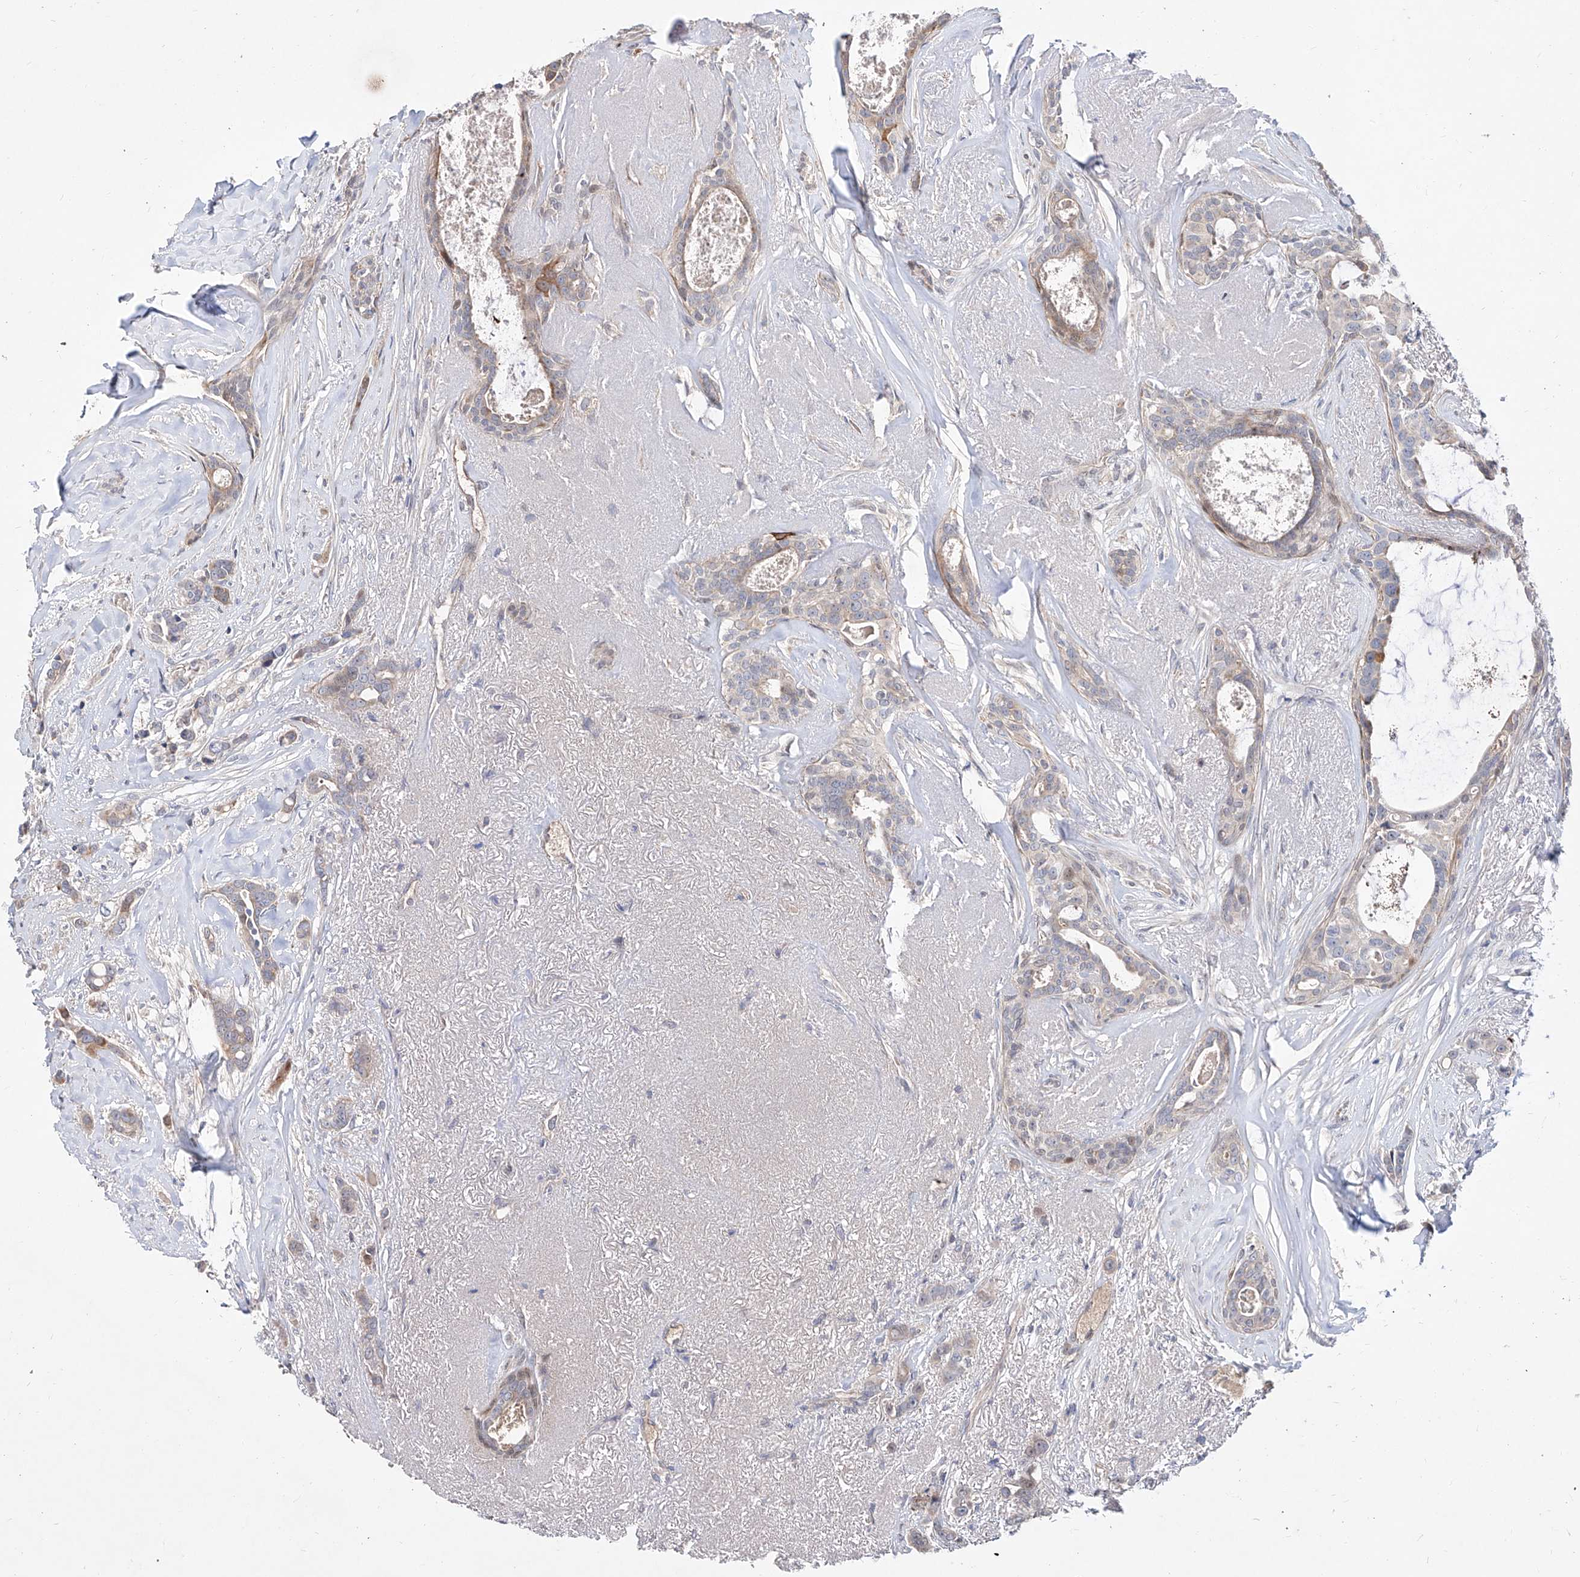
{"staining": {"intensity": "weak", "quantity": "<25%", "location": "cytoplasmic/membranous"}, "tissue": "breast cancer", "cell_type": "Tumor cells", "image_type": "cancer", "snomed": [{"axis": "morphology", "description": "Lobular carcinoma"}, {"axis": "topography", "description": "Breast"}], "caption": "Protein analysis of breast cancer reveals no significant positivity in tumor cells.", "gene": "FUCA2", "patient": {"sex": "female", "age": 51}}